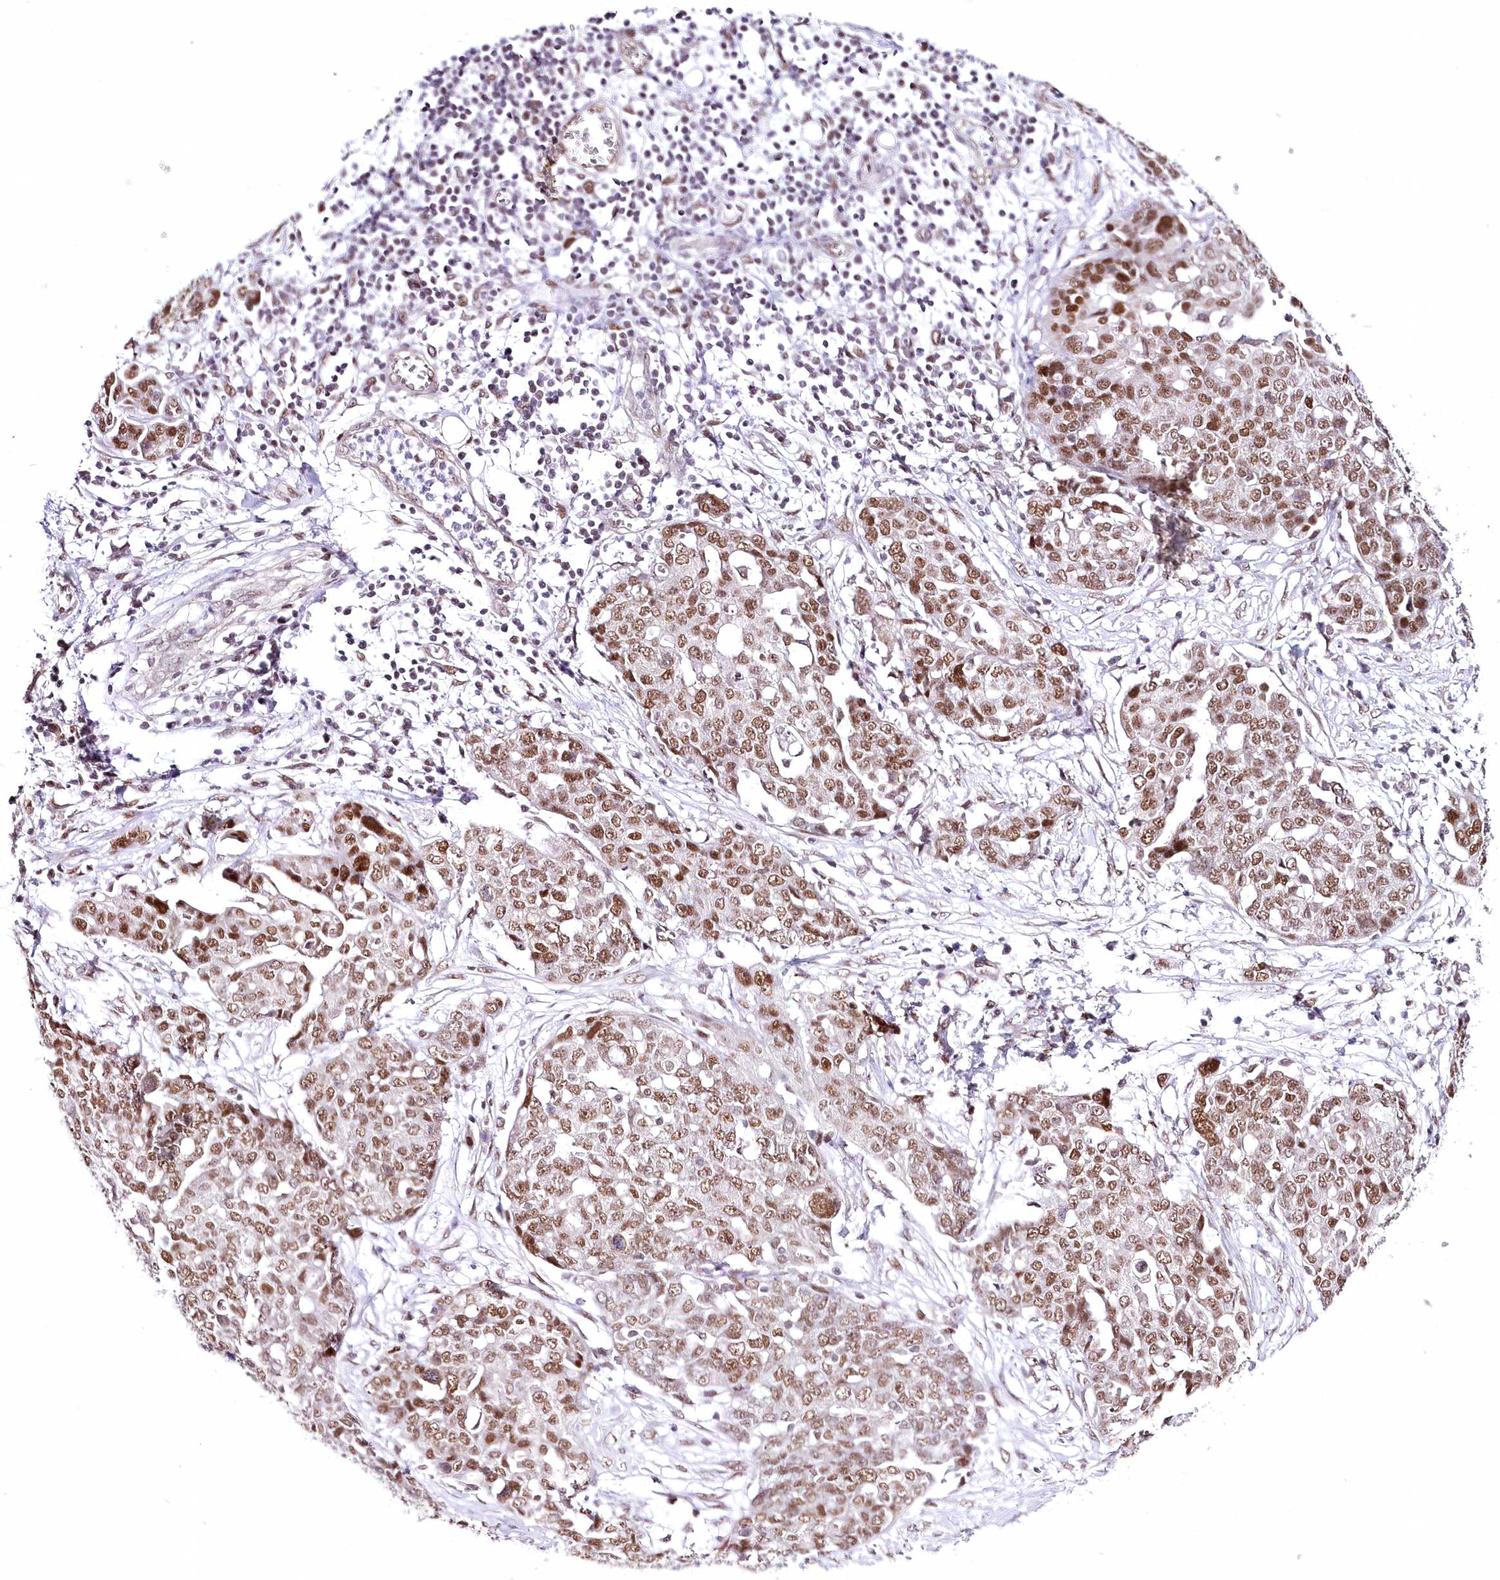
{"staining": {"intensity": "moderate", "quantity": ">75%", "location": "nuclear"}, "tissue": "ovarian cancer", "cell_type": "Tumor cells", "image_type": "cancer", "snomed": [{"axis": "morphology", "description": "Cystadenocarcinoma, serous, NOS"}, {"axis": "topography", "description": "Soft tissue"}, {"axis": "topography", "description": "Ovary"}], "caption": "This image reveals ovarian cancer stained with IHC to label a protein in brown. The nuclear of tumor cells show moderate positivity for the protein. Nuclei are counter-stained blue.", "gene": "NSUN2", "patient": {"sex": "female", "age": 57}}